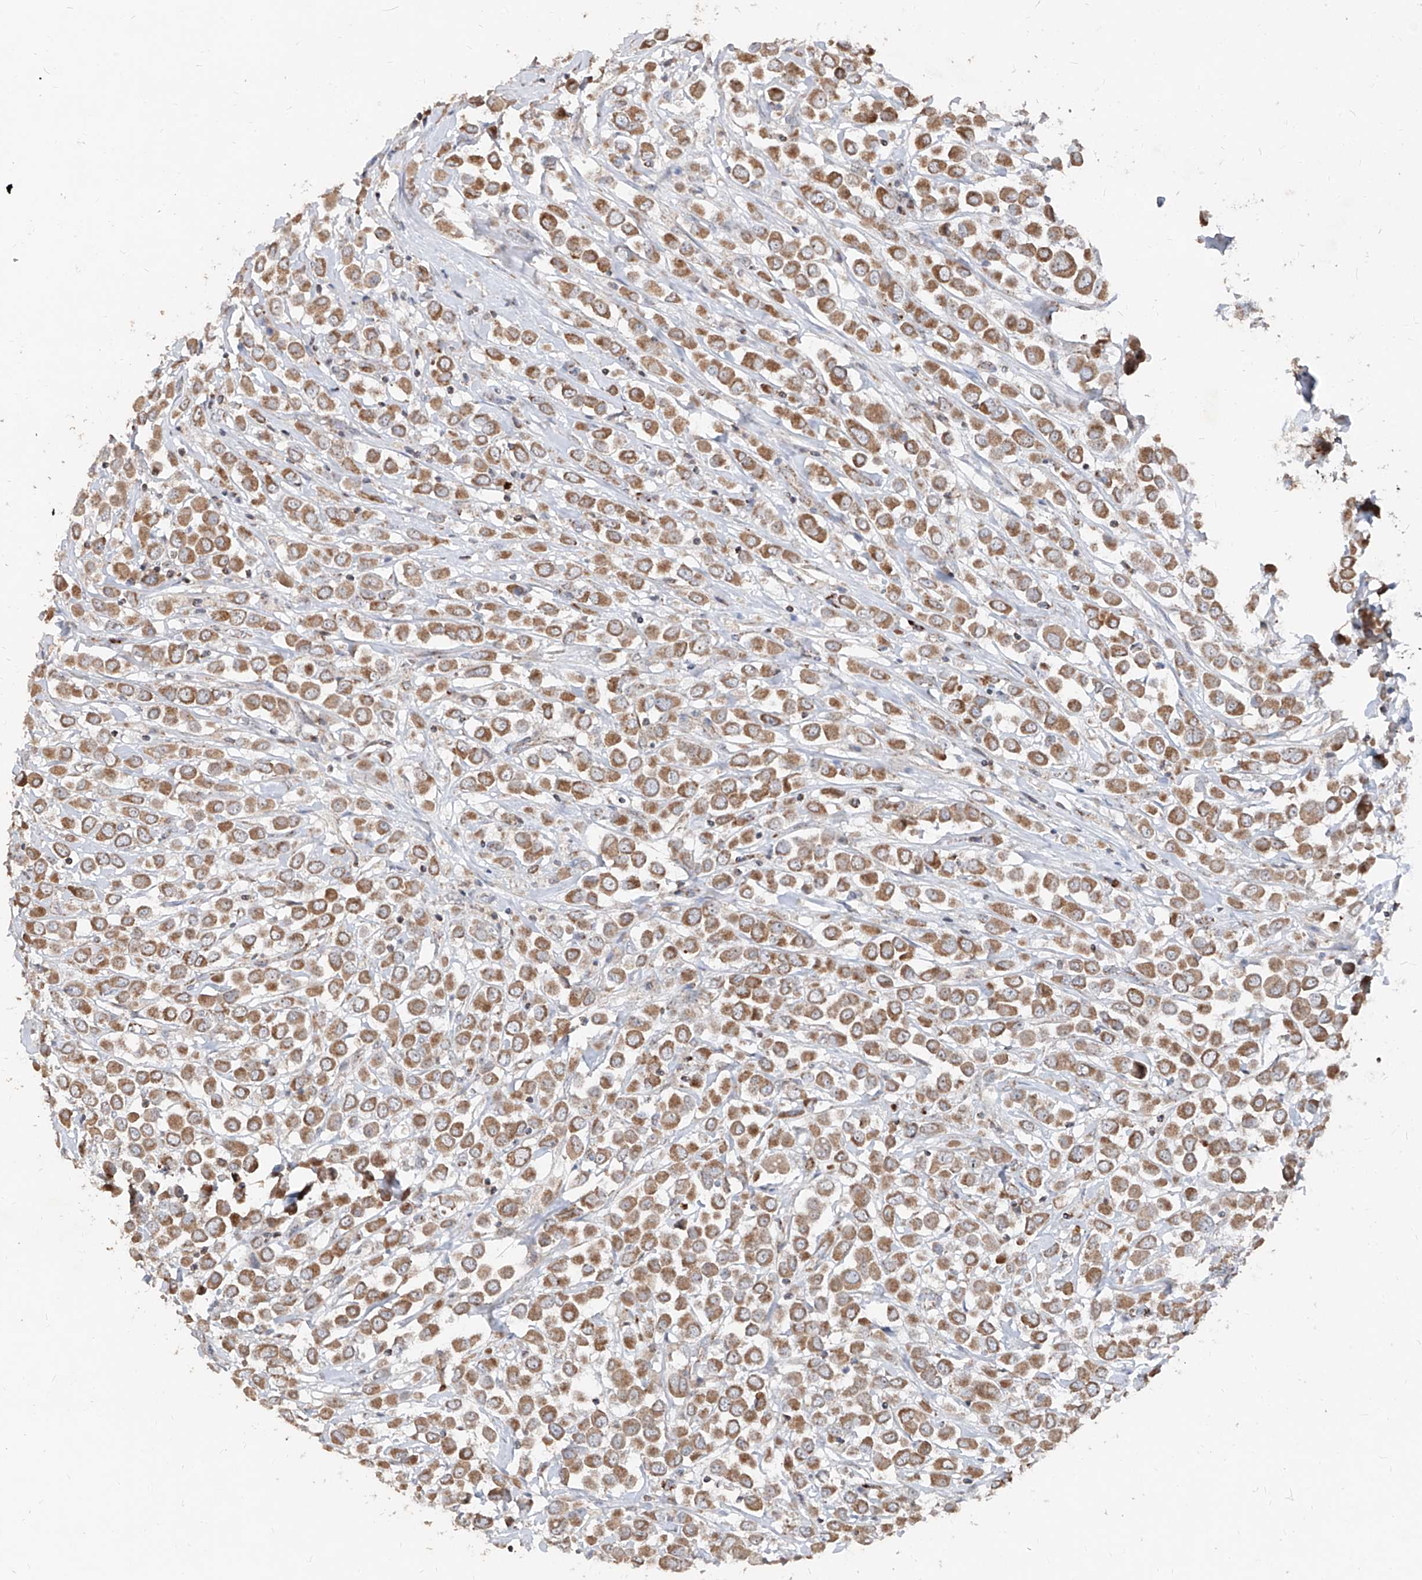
{"staining": {"intensity": "moderate", "quantity": ">75%", "location": "cytoplasmic/membranous"}, "tissue": "breast cancer", "cell_type": "Tumor cells", "image_type": "cancer", "snomed": [{"axis": "morphology", "description": "Duct carcinoma"}, {"axis": "topography", "description": "Breast"}], "caption": "Moderate cytoplasmic/membranous staining for a protein is present in about >75% of tumor cells of breast cancer using immunohistochemistry (IHC).", "gene": "NDUFB3", "patient": {"sex": "female", "age": 61}}